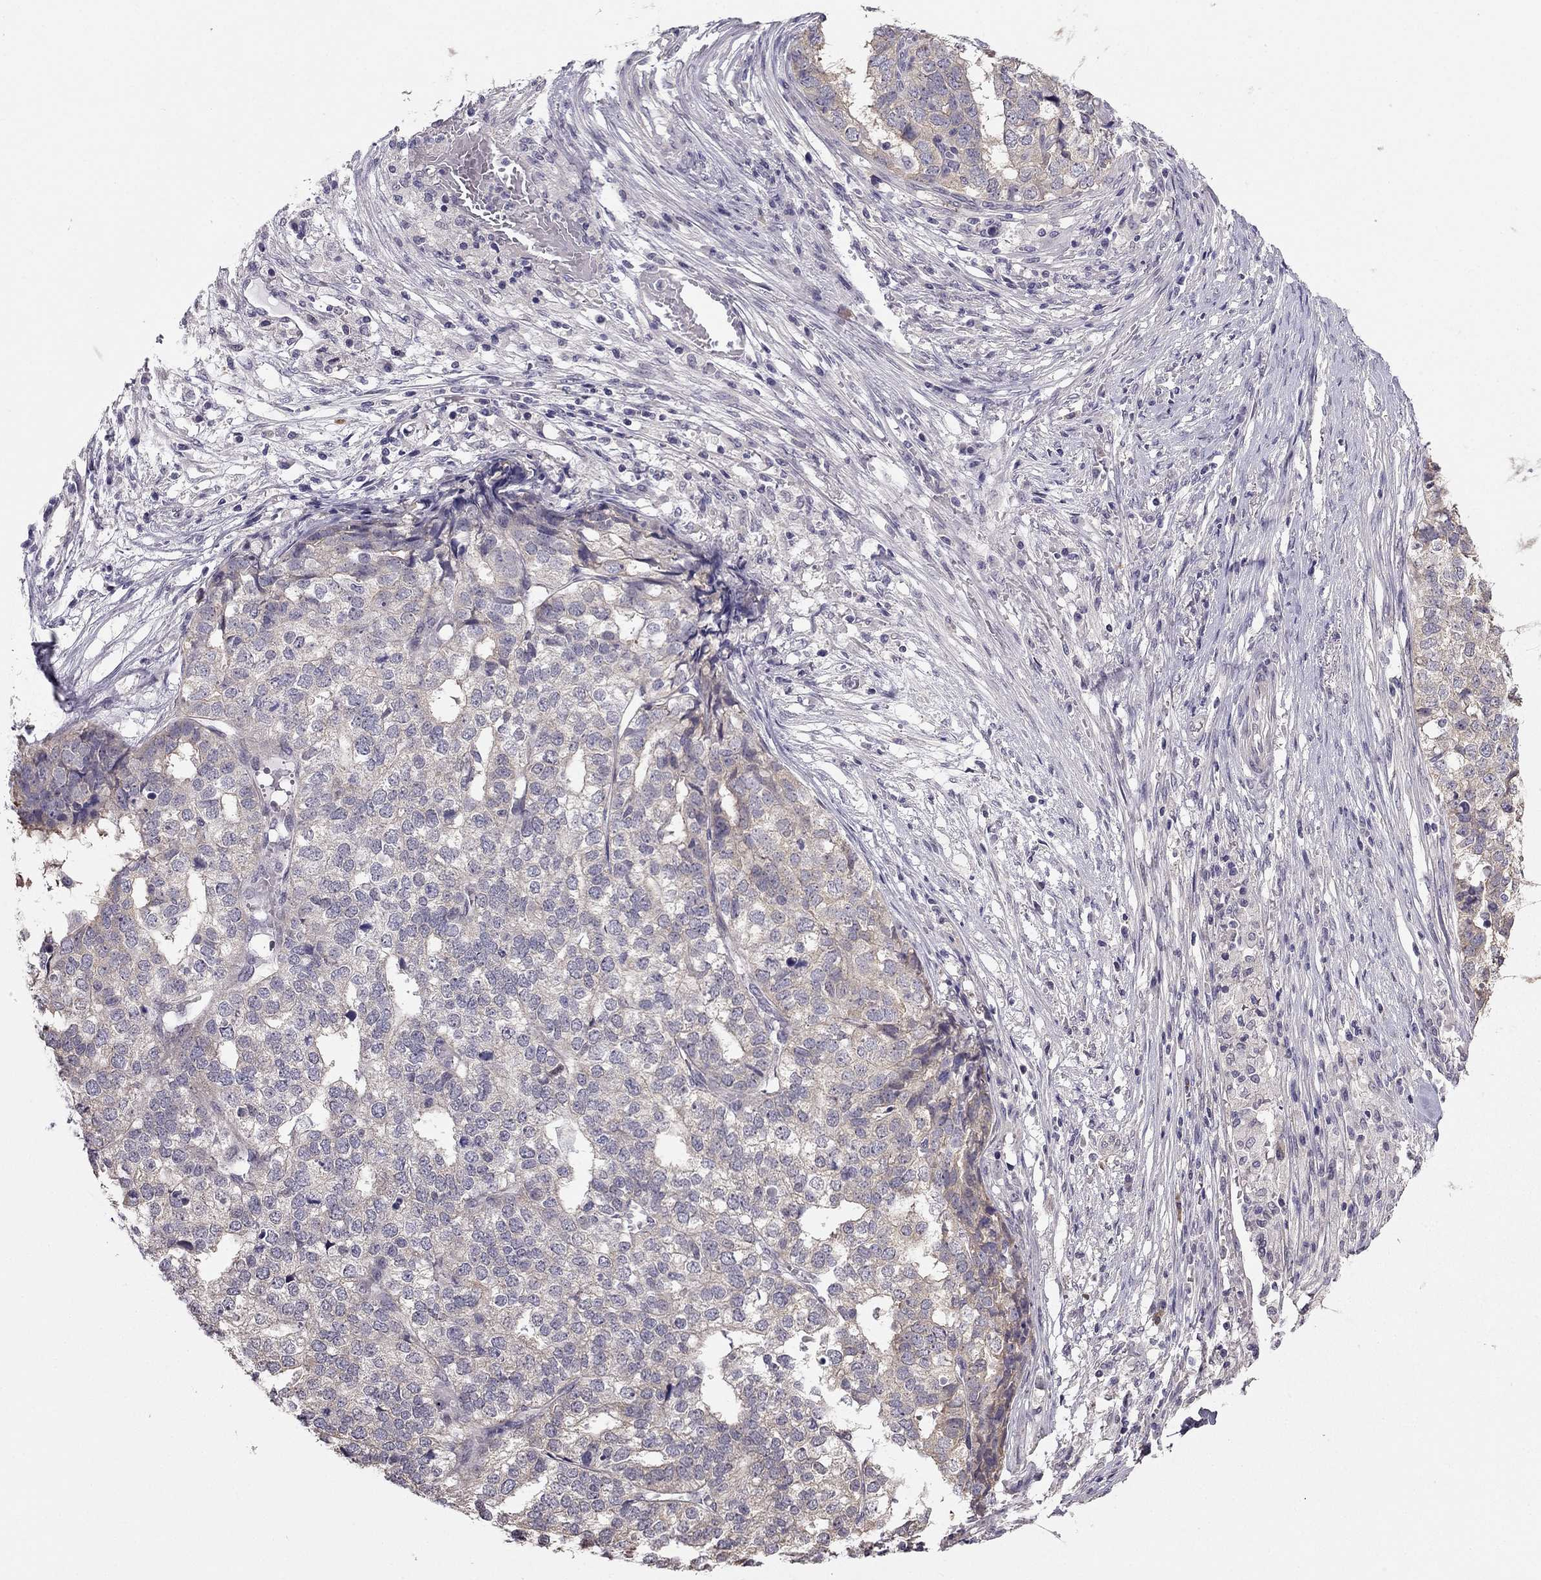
{"staining": {"intensity": "negative", "quantity": "none", "location": "none"}, "tissue": "stomach cancer", "cell_type": "Tumor cells", "image_type": "cancer", "snomed": [{"axis": "morphology", "description": "Adenocarcinoma, NOS"}, {"axis": "topography", "description": "Stomach"}], "caption": "A high-resolution image shows immunohistochemistry (IHC) staining of stomach cancer, which exhibits no significant expression in tumor cells.", "gene": "HSFX1", "patient": {"sex": "male", "age": 69}}